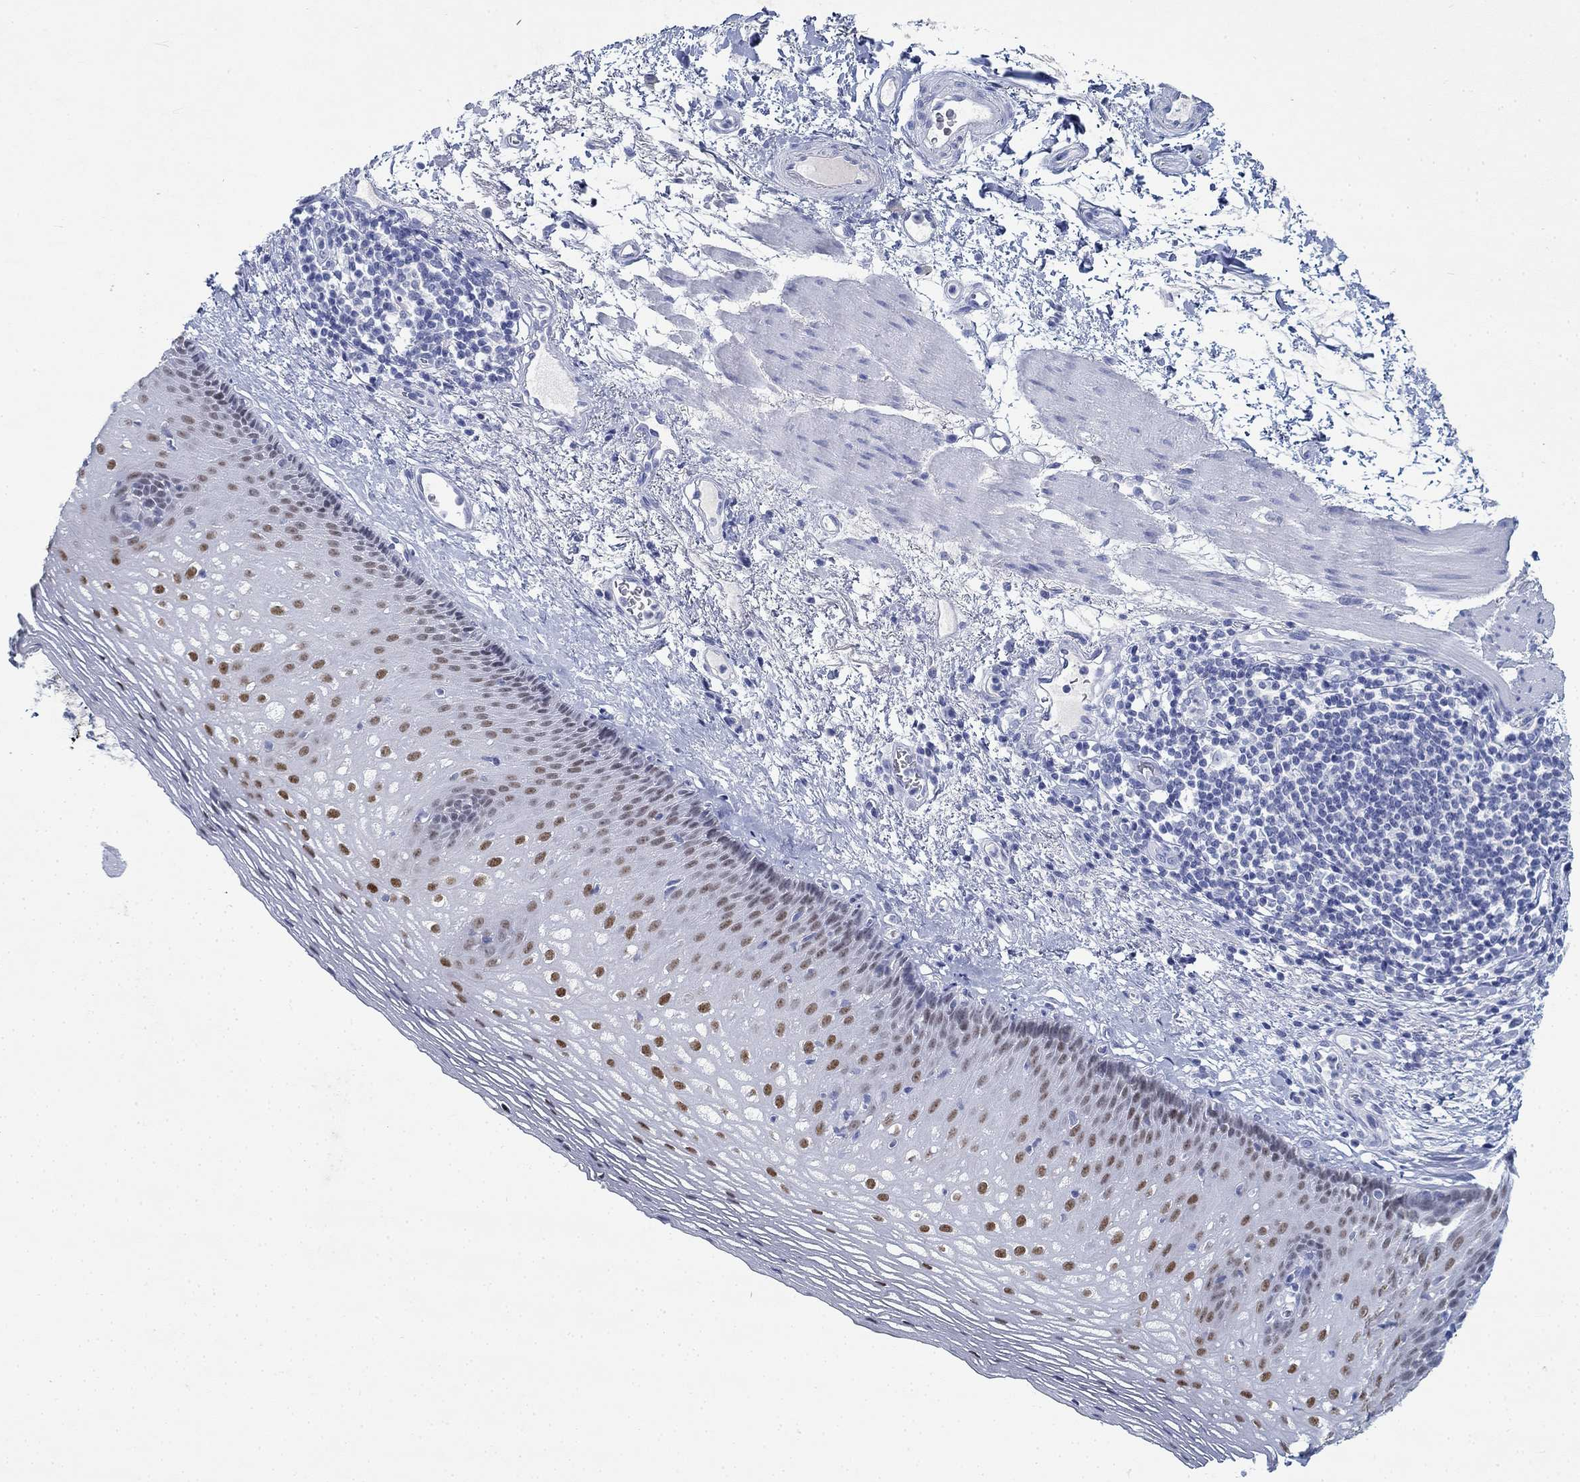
{"staining": {"intensity": "strong", "quantity": "25%-75%", "location": "nuclear"}, "tissue": "esophagus", "cell_type": "Squamous epithelial cells", "image_type": "normal", "snomed": [{"axis": "morphology", "description": "Normal tissue, NOS"}, {"axis": "topography", "description": "Esophagus"}], "caption": "Immunohistochemistry staining of unremarkable esophagus, which reveals high levels of strong nuclear positivity in about 25%-75% of squamous epithelial cells indicating strong nuclear protein staining. The staining was performed using DAB (3,3'-diaminobenzidine) (brown) for protein detection and nuclei were counterstained in hematoxylin (blue).", "gene": "PAX9", "patient": {"sex": "male", "age": 76}}